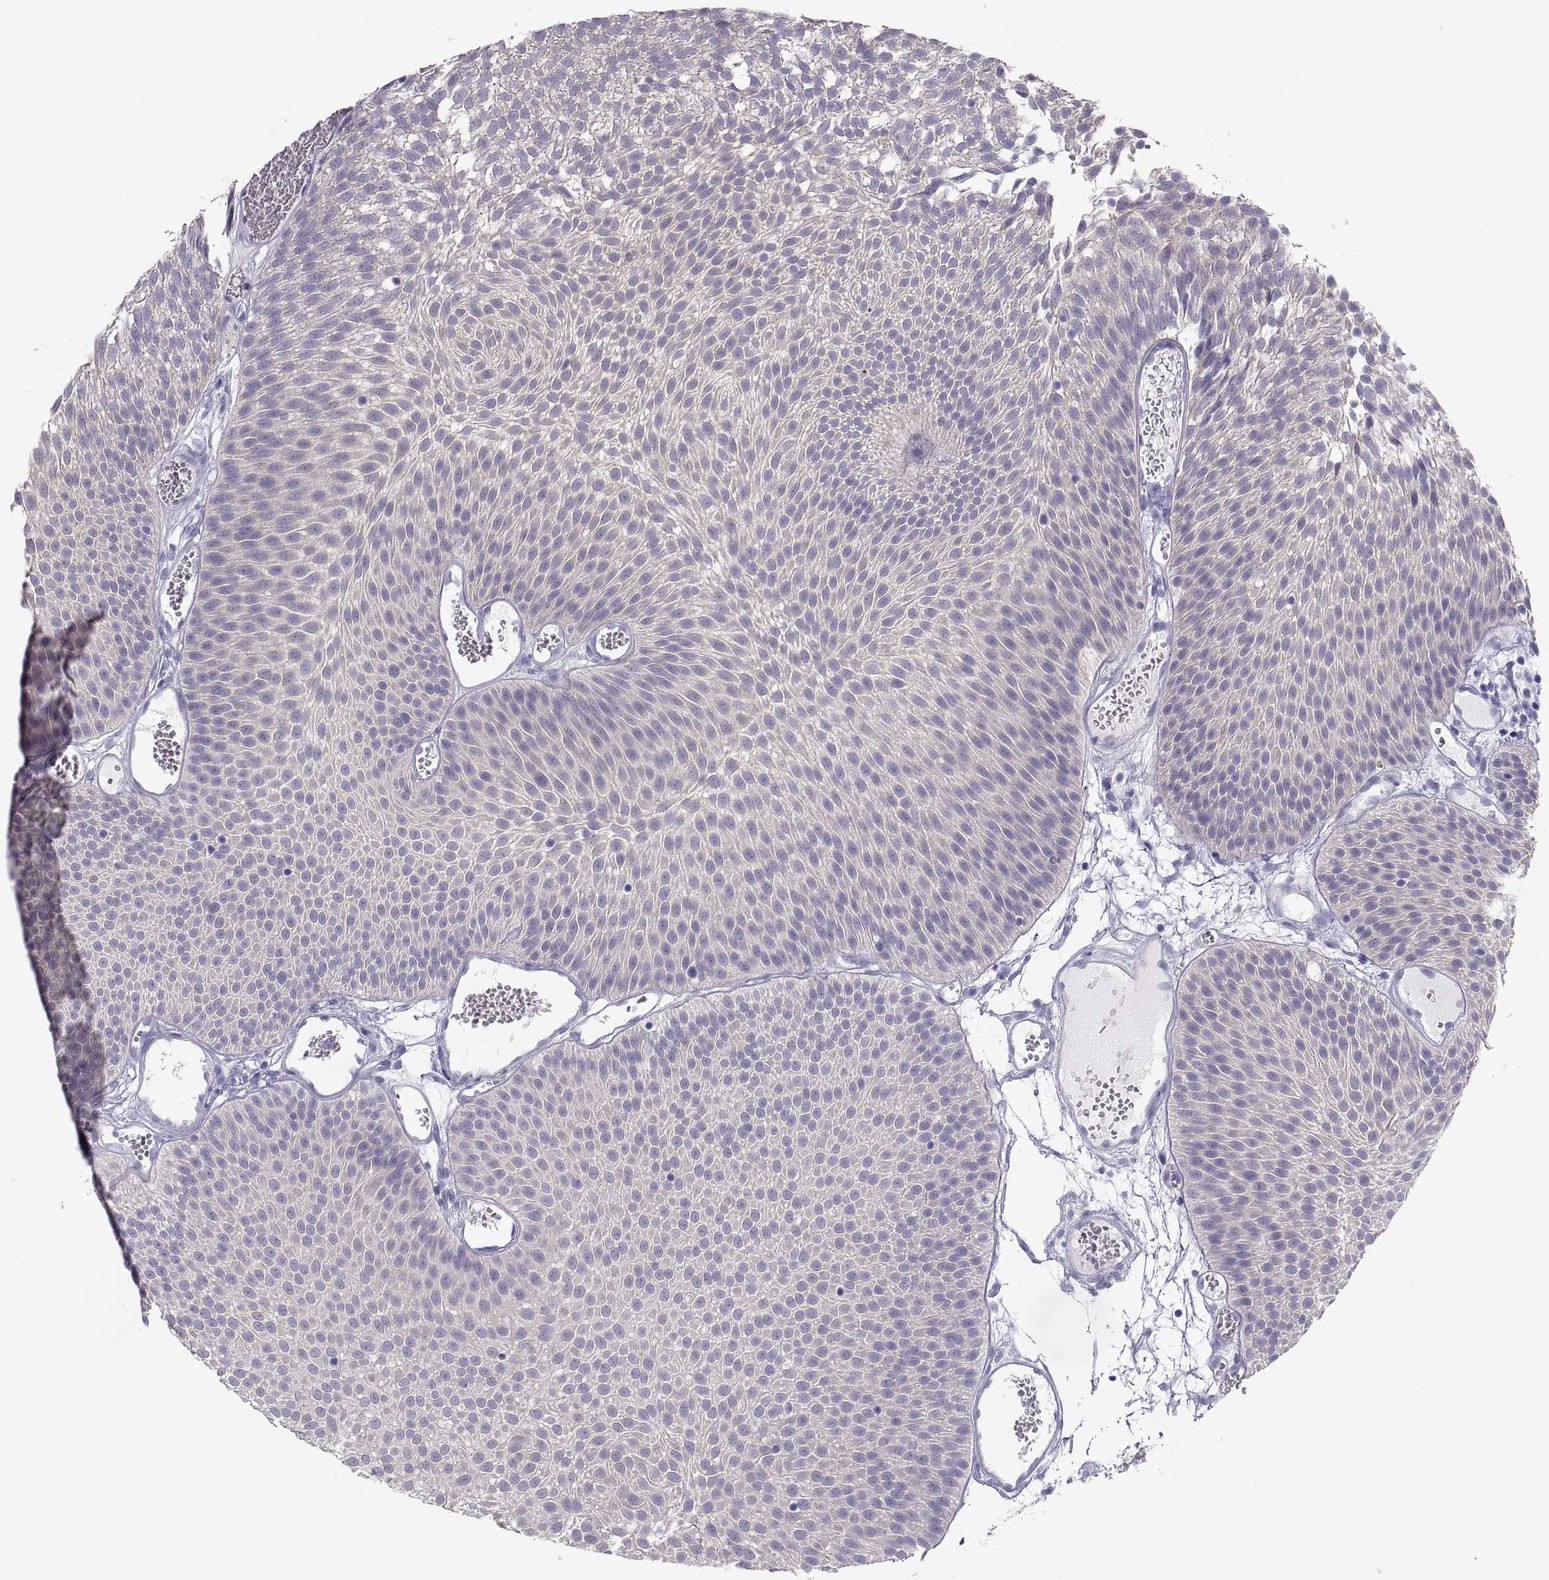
{"staining": {"intensity": "negative", "quantity": "none", "location": "none"}, "tissue": "urothelial cancer", "cell_type": "Tumor cells", "image_type": "cancer", "snomed": [{"axis": "morphology", "description": "Urothelial carcinoma, Low grade"}, {"axis": "topography", "description": "Urinary bladder"}], "caption": "The image demonstrates no staining of tumor cells in low-grade urothelial carcinoma.", "gene": "MAGEB2", "patient": {"sex": "male", "age": 52}}